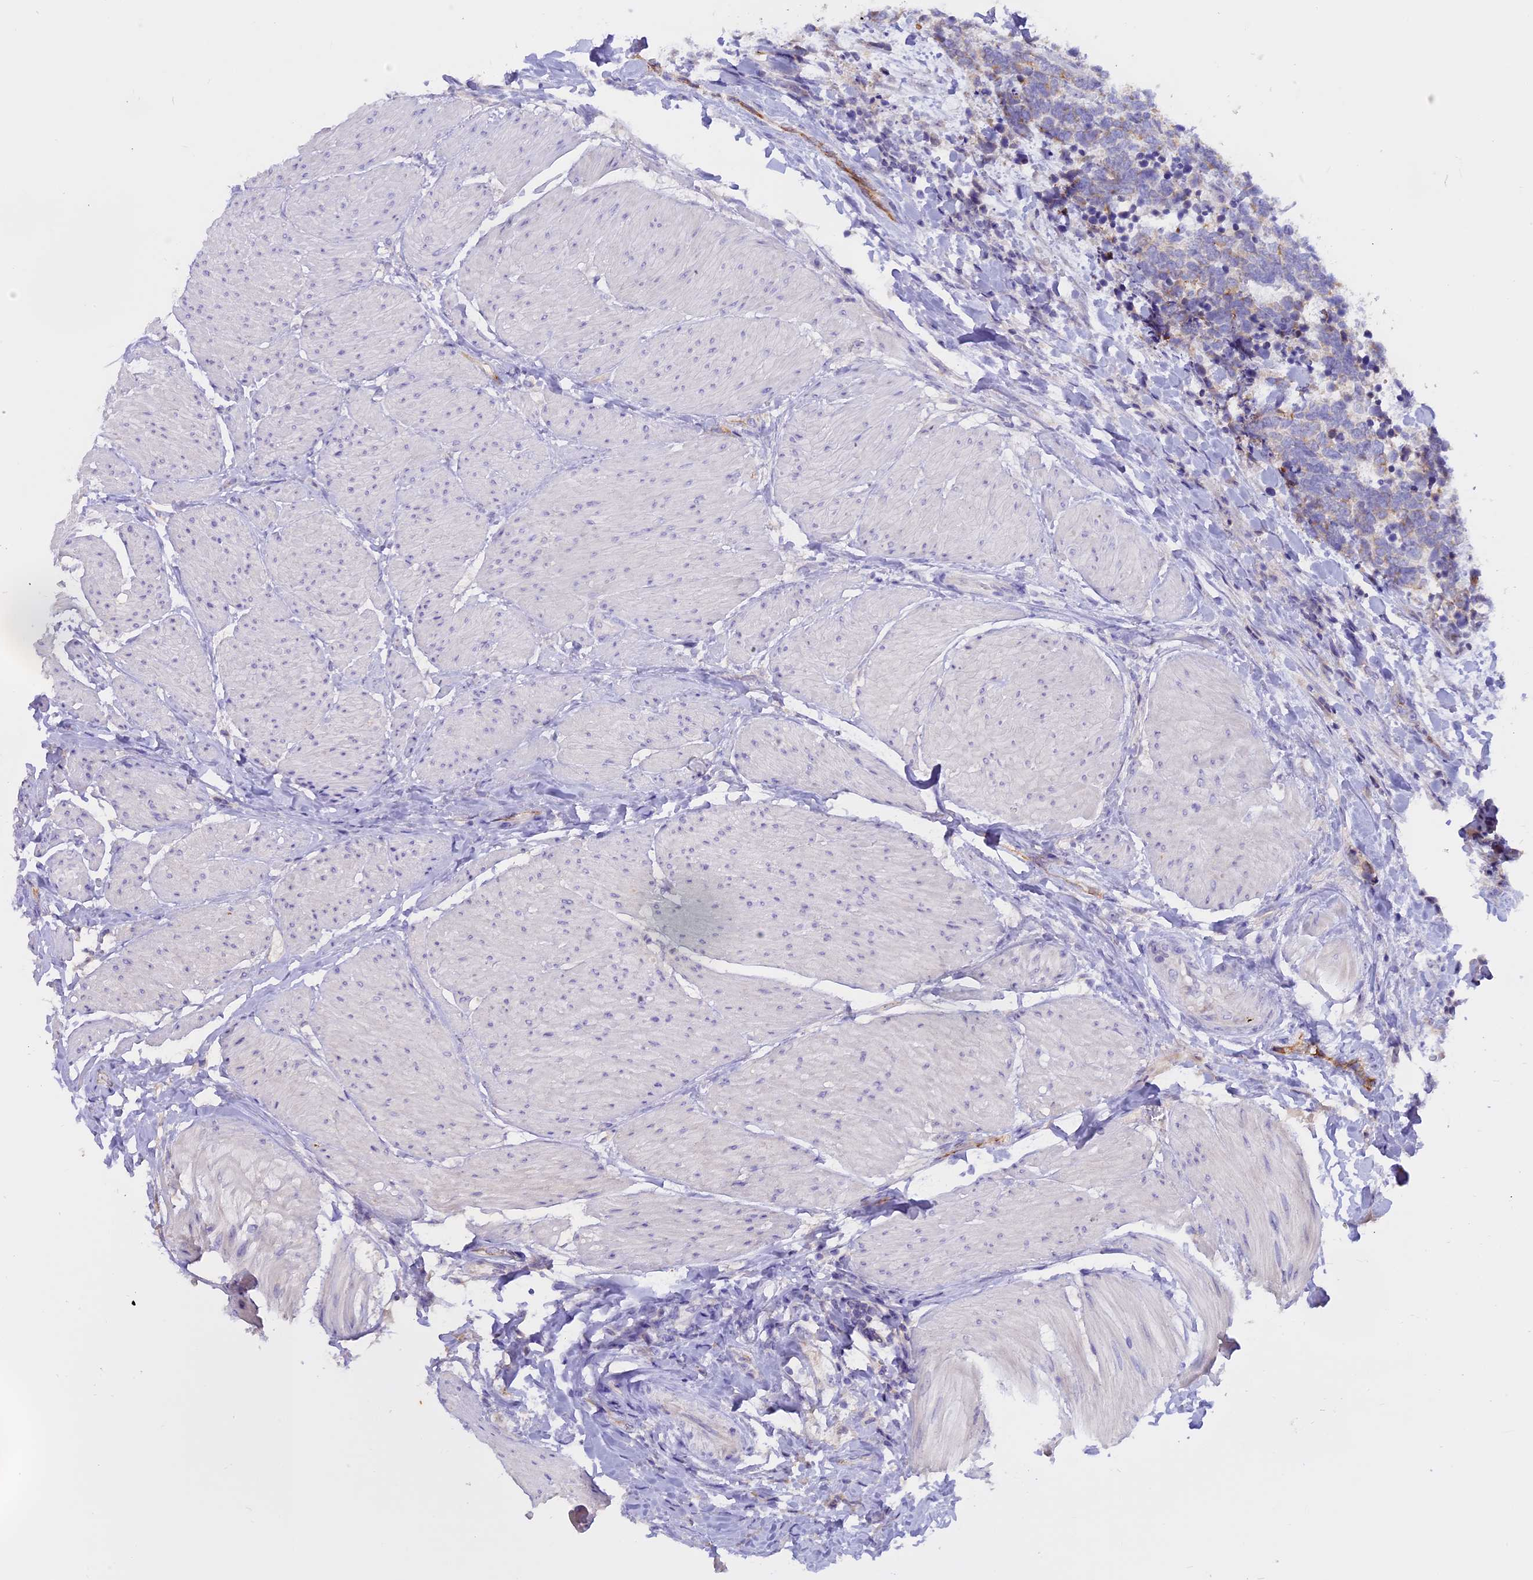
{"staining": {"intensity": "weak", "quantity": "<25%", "location": "cytoplasmic/membranous"}, "tissue": "carcinoid", "cell_type": "Tumor cells", "image_type": "cancer", "snomed": [{"axis": "morphology", "description": "Carcinoma, NOS"}, {"axis": "morphology", "description": "Carcinoid, malignant, NOS"}, {"axis": "topography", "description": "Urinary bladder"}], "caption": "The IHC histopathology image has no significant positivity in tumor cells of malignant carcinoid tissue. The staining was performed using DAB (3,3'-diaminobenzidine) to visualize the protein expression in brown, while the nuclei were stained in blue with hematoxylin (Magnification: 20x).", "gene": "WFDC2", "patient": {"sex": "male", "age": 57}}